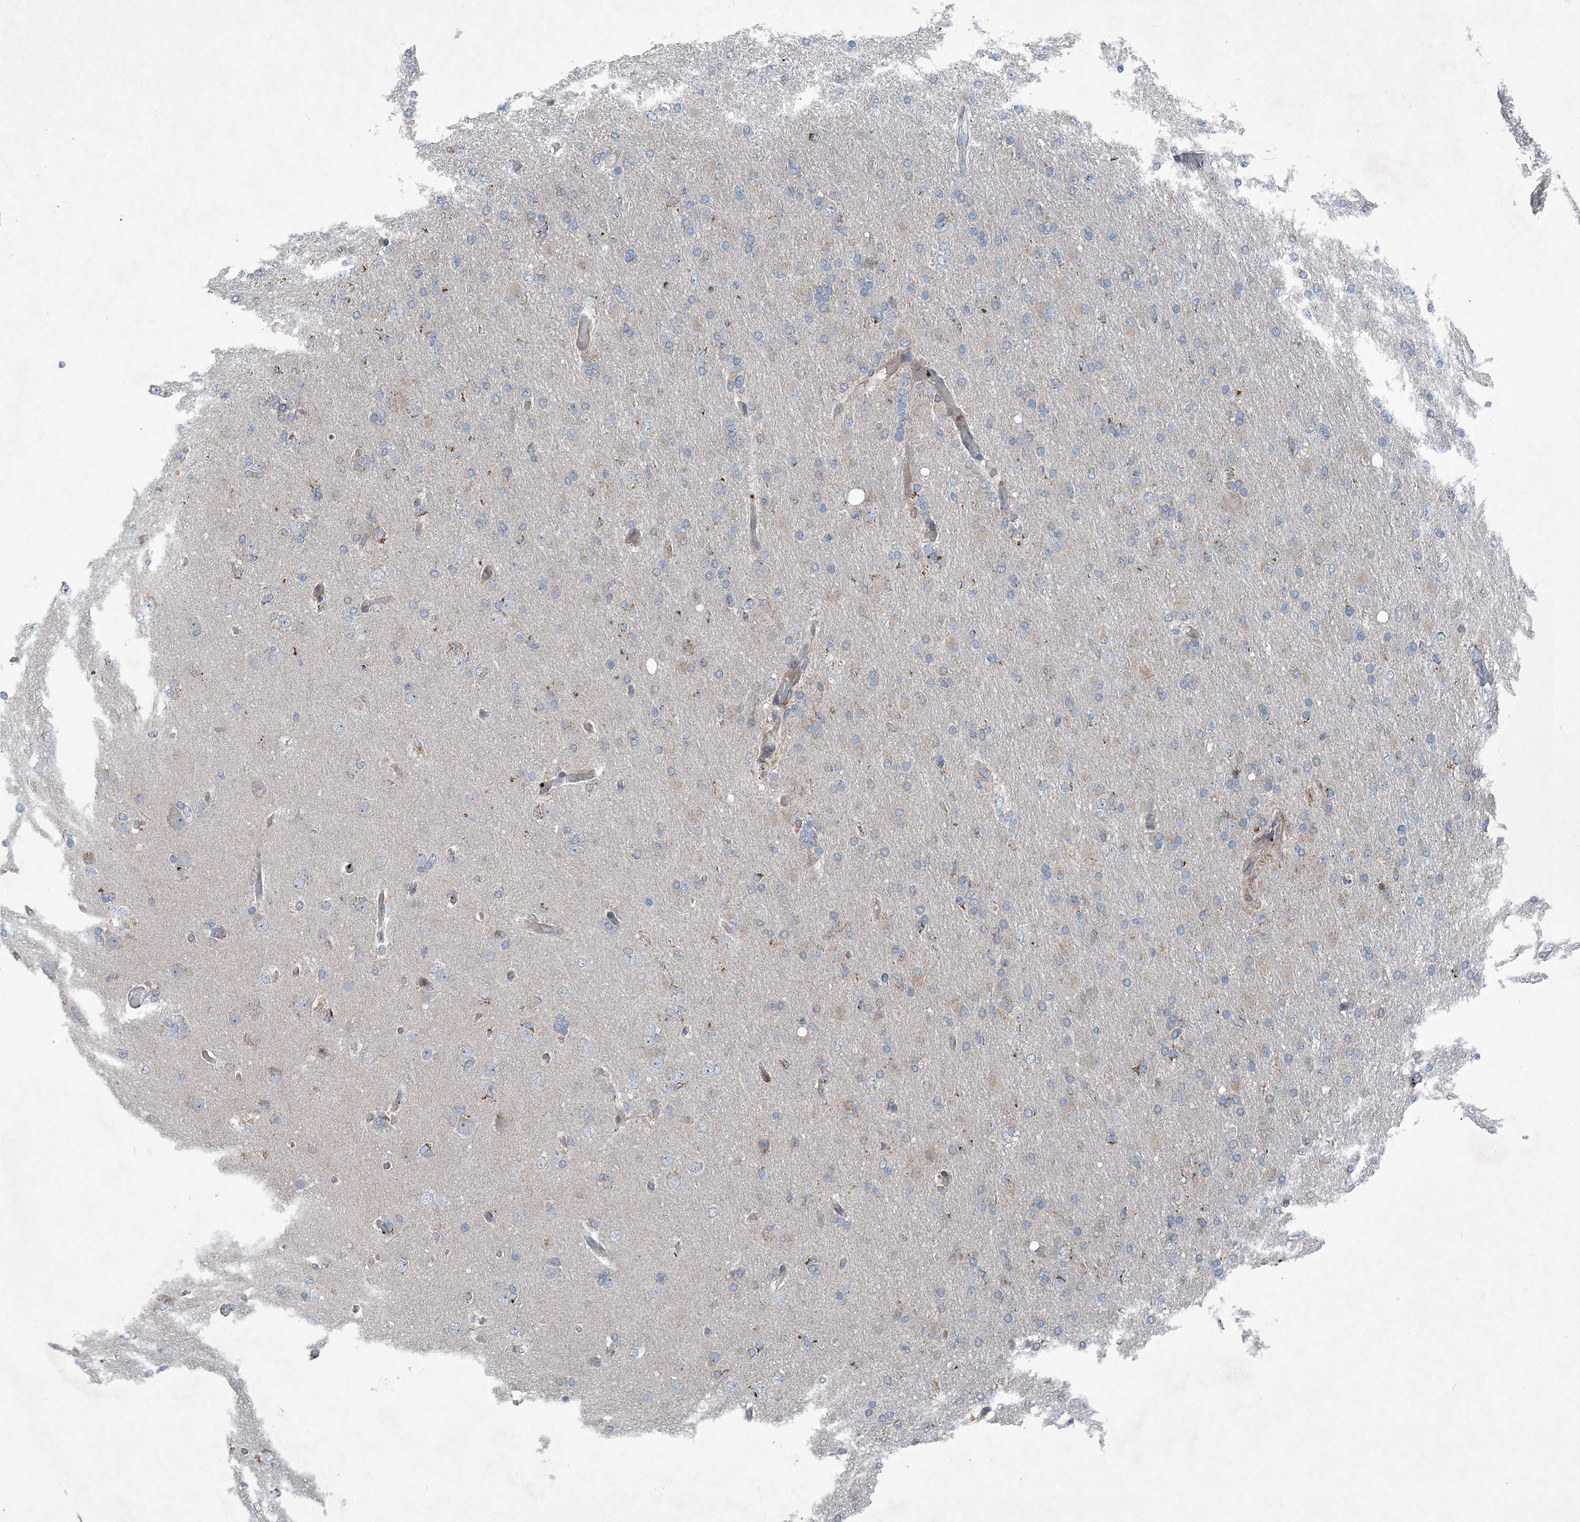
{"staining": {"intensity": "negative", "quantity": "none", "location": "none"}, "tissue": "glioma", "cell_type": "Tumor cells", "image_type": "cancer", "snomed": [{"axis": "morphology", "description": "Glioma, malignant, High grade"}, {"axis": "topography", "description": "Cerebral cortex"}], "caption": "DAB (3,3'-diaminobenzidine) immunohistochemical staining of human glioma displays no significant positivity in tumor cells.", "gene": "DGUOK", "patient": {"sex": "female", "age": 36}}